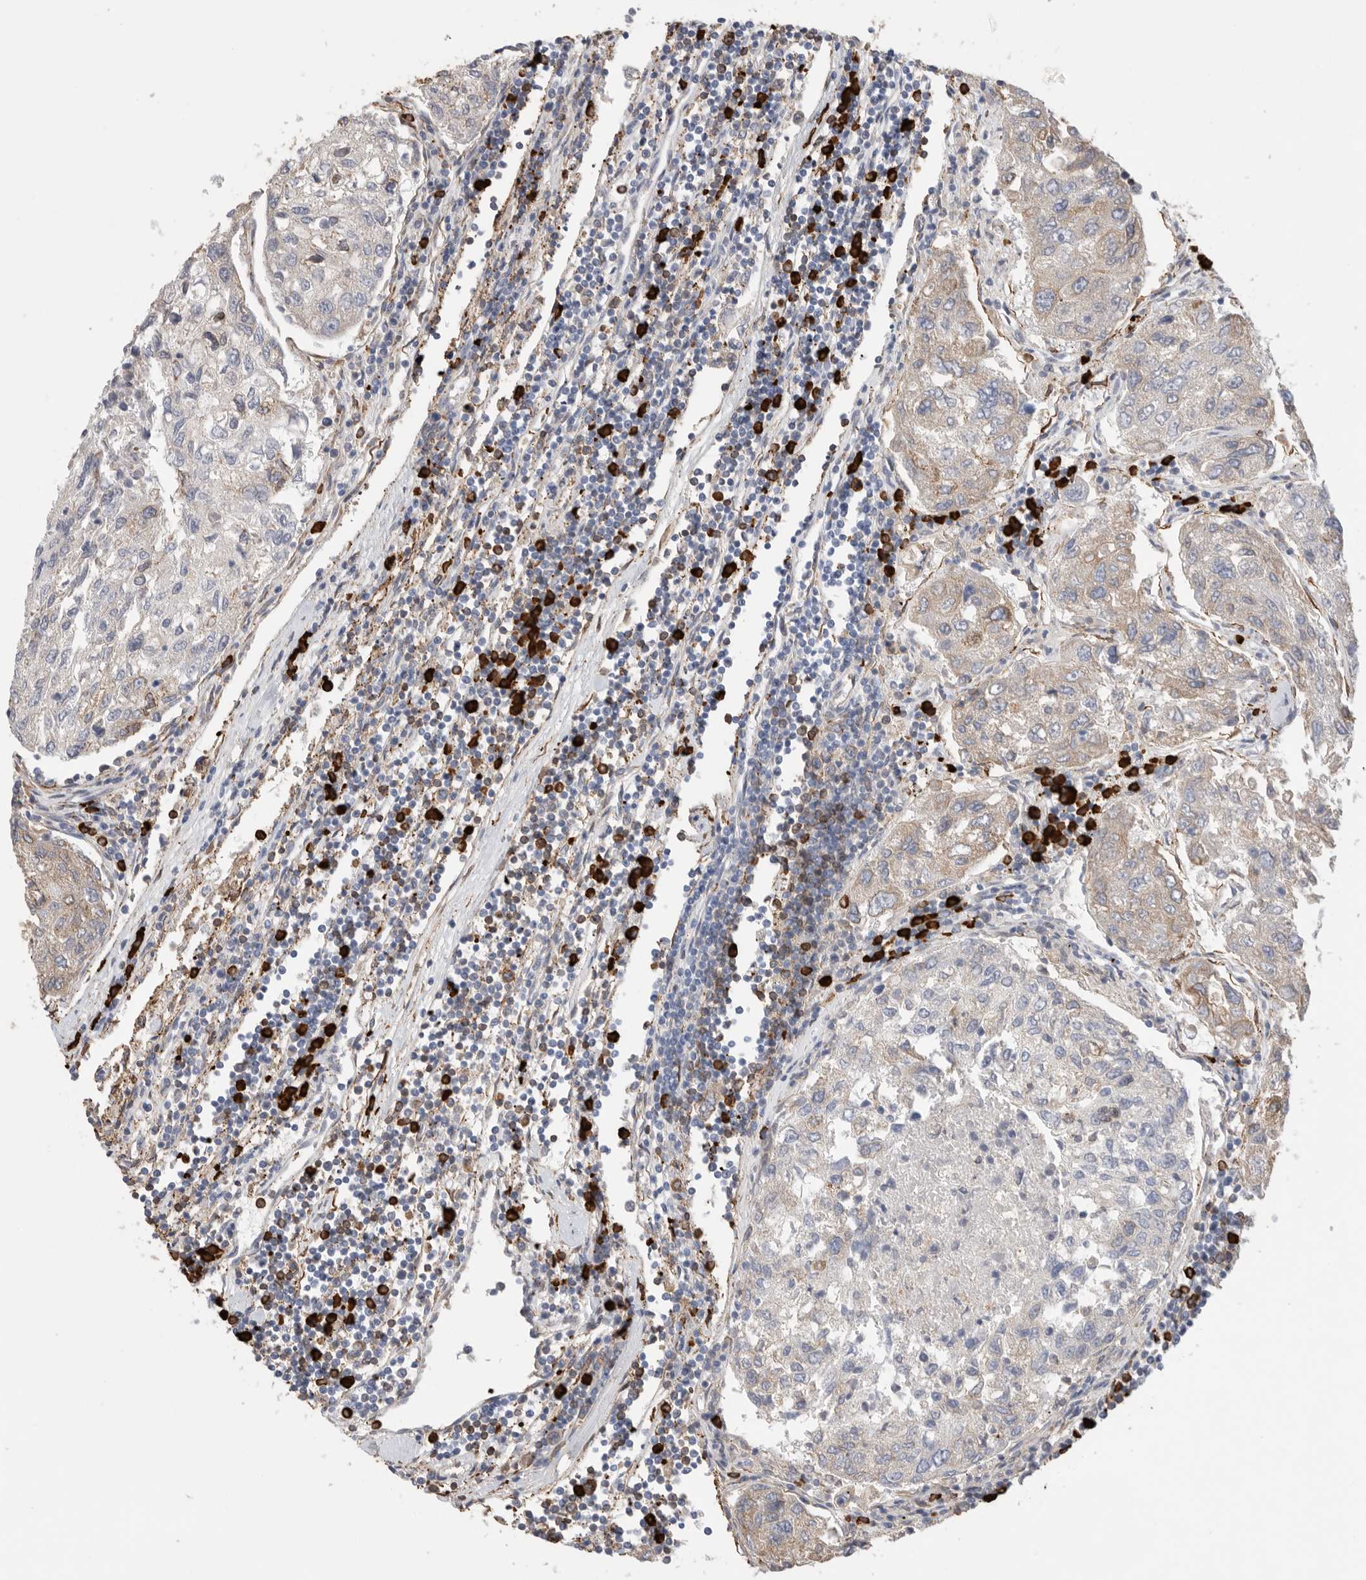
{"staining": {"intensity": "moderate", "quantity": "<25%", "location": "cytoplasmic/membranous"}, "tissue": "urothelial cancer", "cell_type": "Tumor cells", "image_type": "cancer", "snomed": [{"axis": "morphology", "description": "Urothelial carcinoma, High grade"}, {"axis": "topography", "description": "Lymph node"}, {"axis": "topography", "description": "Urinary bladder"}], "caption": "Immunohistochemical staining of human high-grade urothelial carcinoma reveals moderate cytoplasmic/membranous protein expression in approximately <25% of tumor cells.", "gene": "BLOC1S5", "patient": {"sex": "male", "age": 51}}